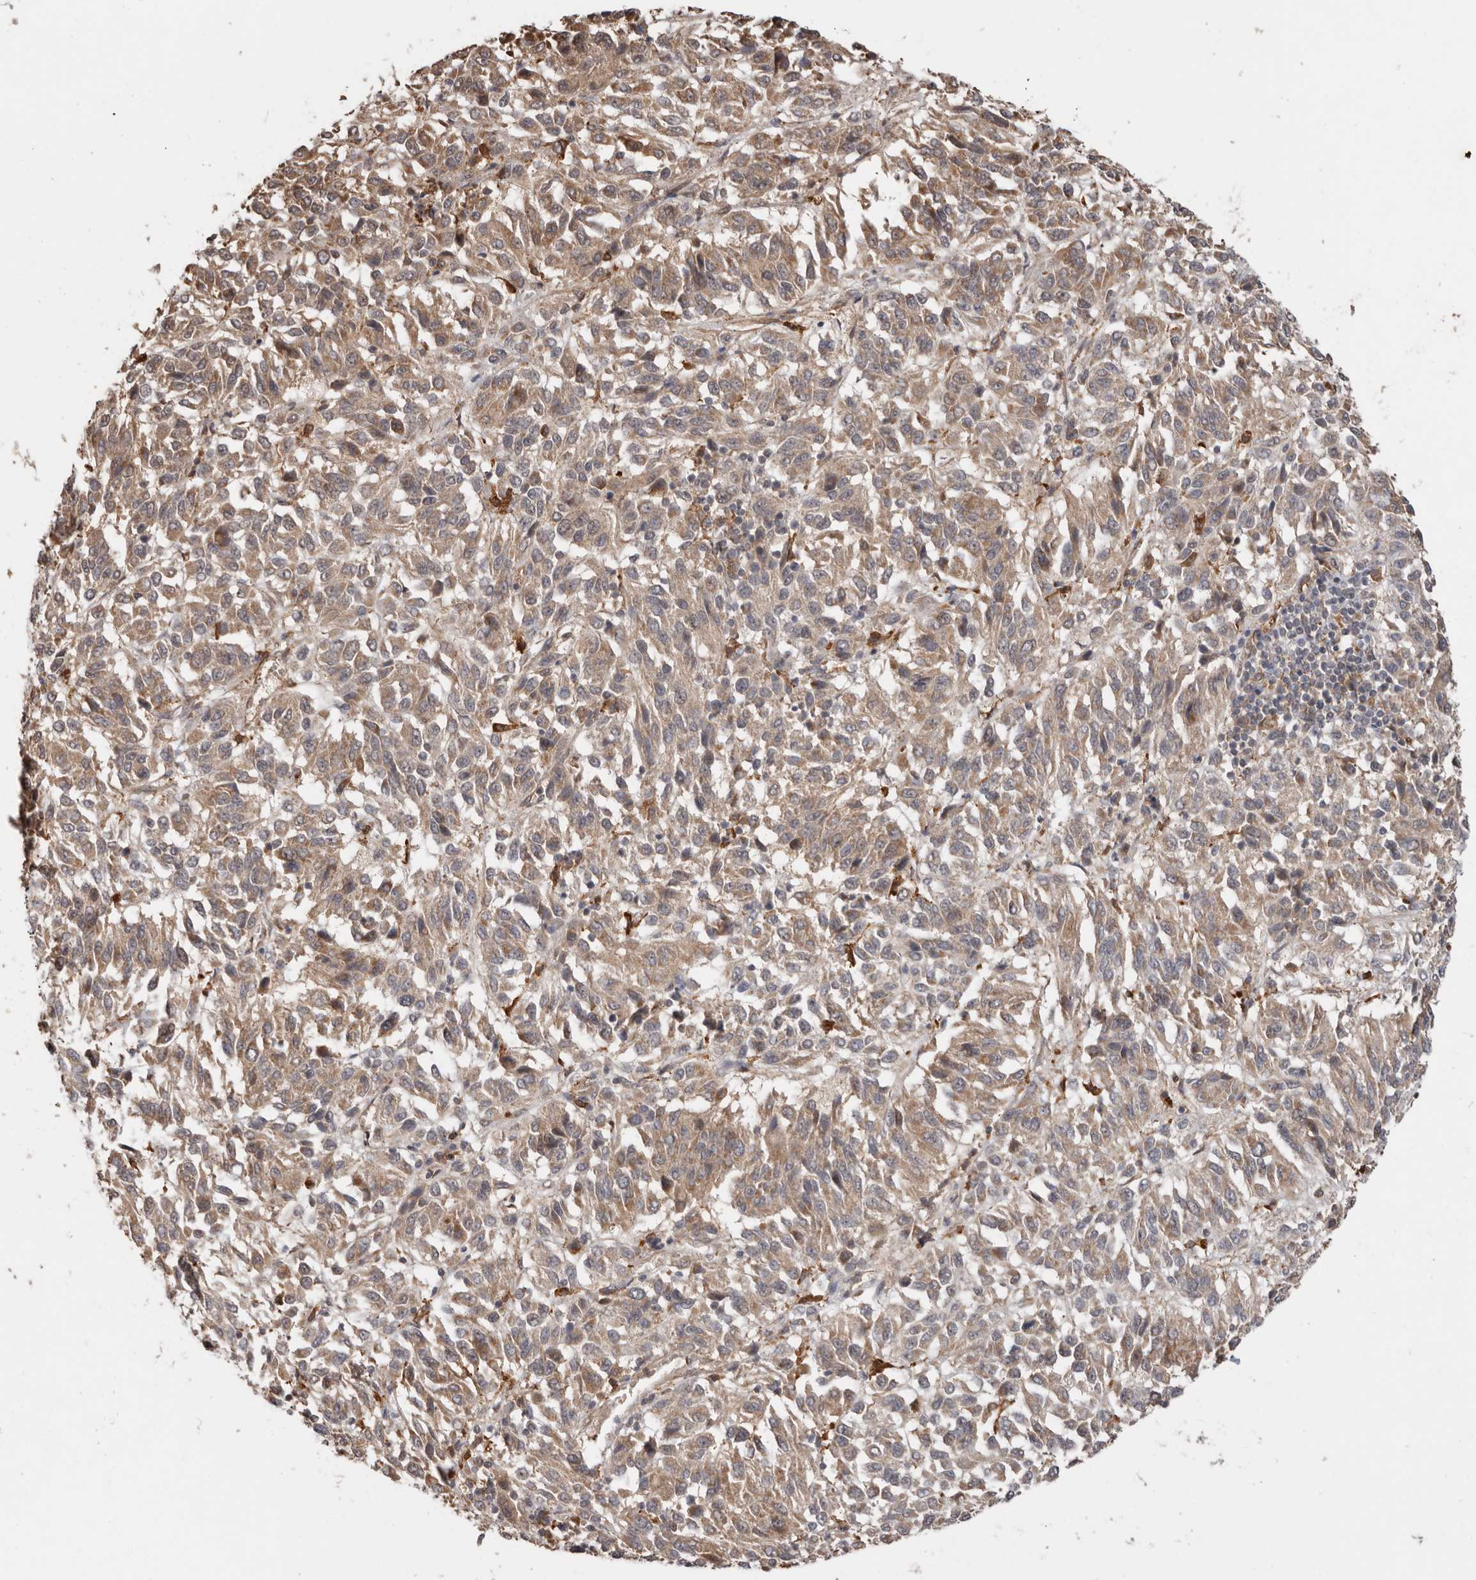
{"staining": {"intensity": "moderate", "quantity": ">75%", "location": "cytoplasmic/membranous"}, "tissue": "melanoma", "cell_type": "Tumor cells", "image_type": "cancer", "snomed": [{"axis": "morphology", "description": "Malignant melanoma, Metastatic site"}, {"axis": "topography", "description": "Lung"}], "caption": "Melanoma stained for a protein demonstrates moderate cytoplasmic/membranous positivity in tumor cells. (DAB = brown stain, brightfield microscopy at high magnification).", "gene": "RSPO2", "patient": {"sex": "male", "age": 64}}